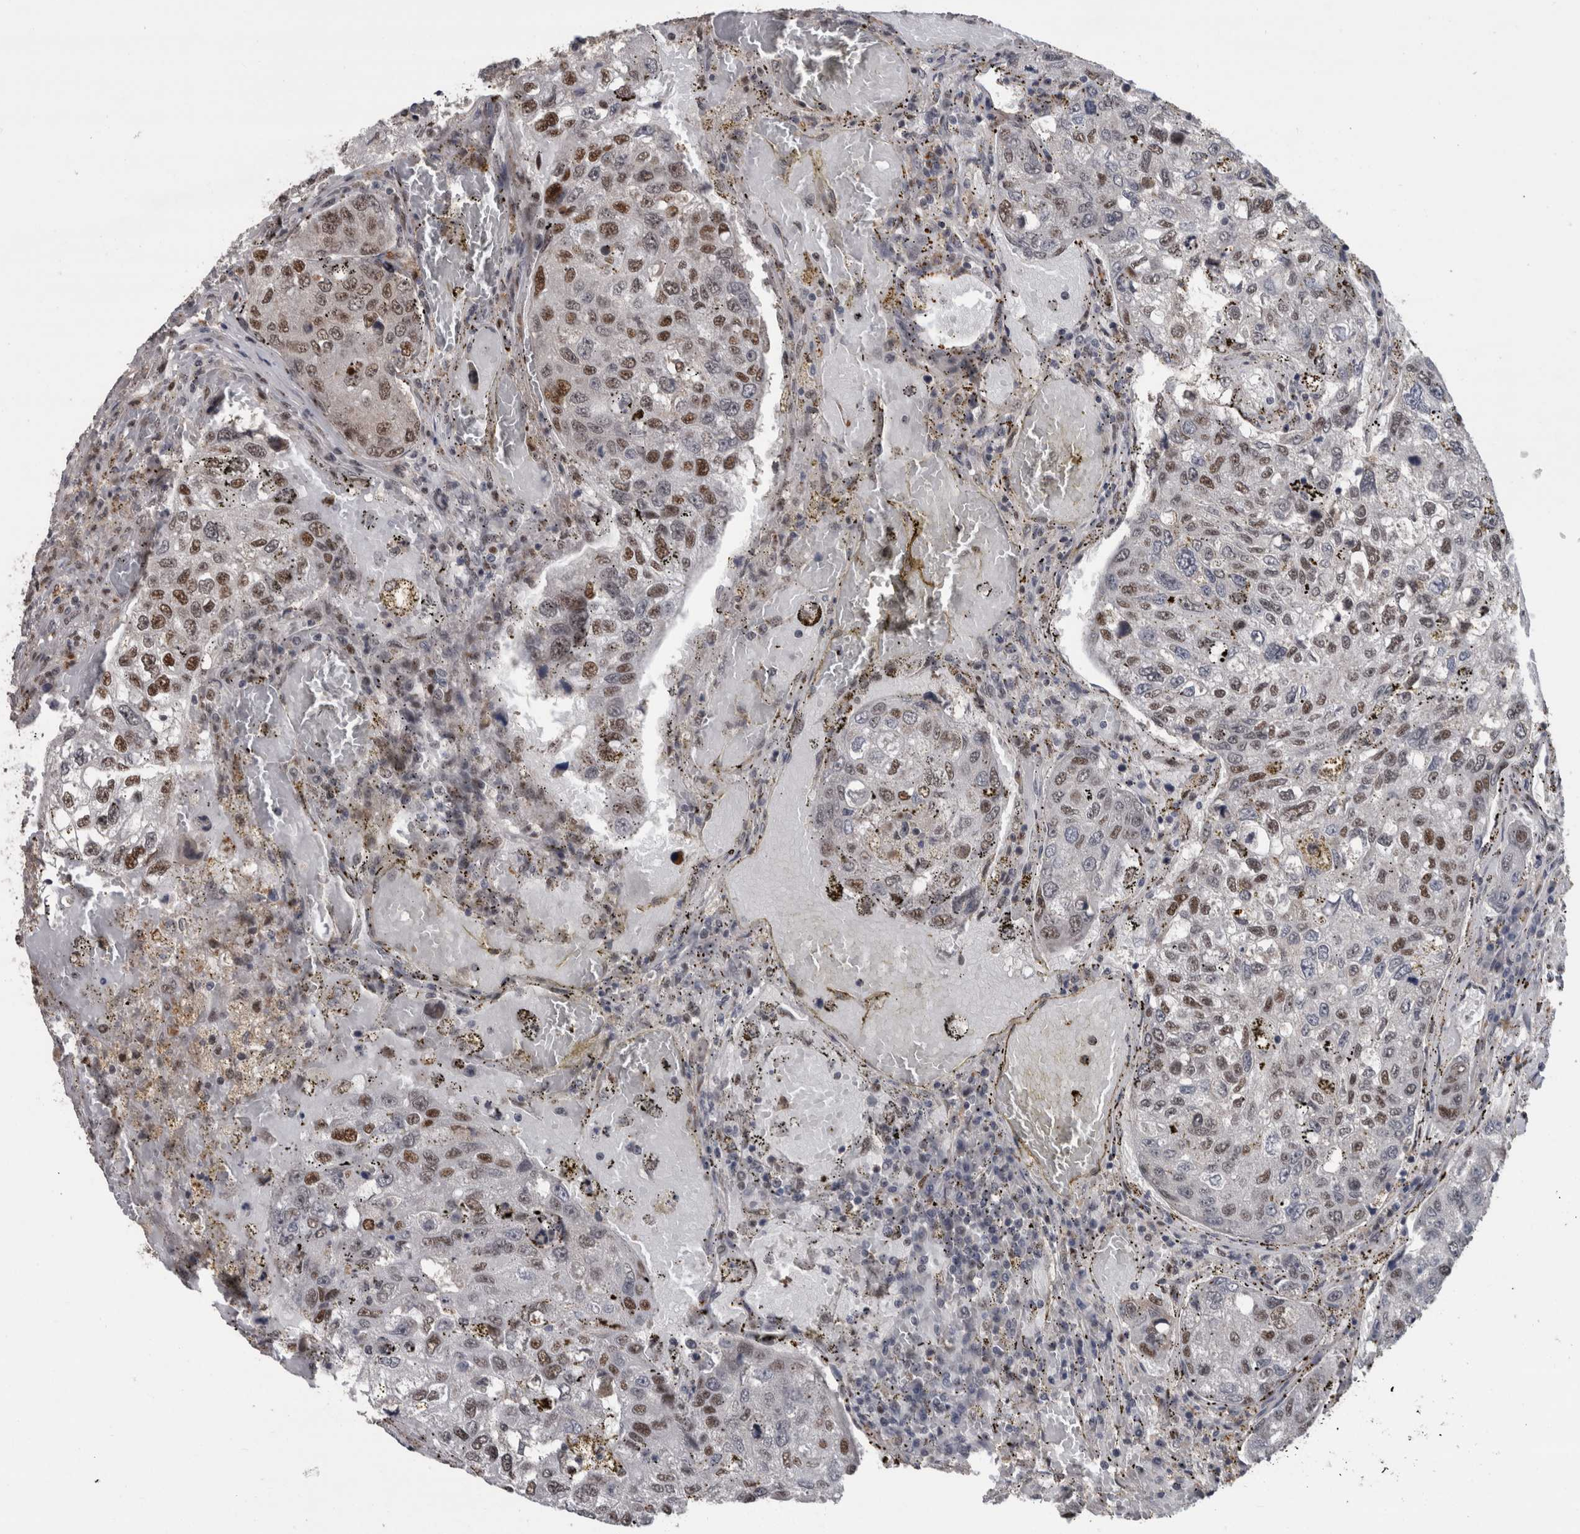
{"staining": {"intensity": "moderate", "quantity": "25%-75%", "location": "nuclear"}, "tissue": "urothelial cancer", "cell_type": "Tumor cells", "image_type": "cancer", "snomed": [{"axis": "morphology", "description": "Urothelial carcinoma, High grade"}, {"axis": "topography", "description": "Lymph node"}, {"axis": "topography", "description": "Urinary bladder"}], "caption": "Tumor cells exhibit medium levels of moderate nuclear staining in approximately 25%-75% of cells in urothelial cancer.", "gene": "POLD2", "patient": {"sex": "male", "age": 51}}